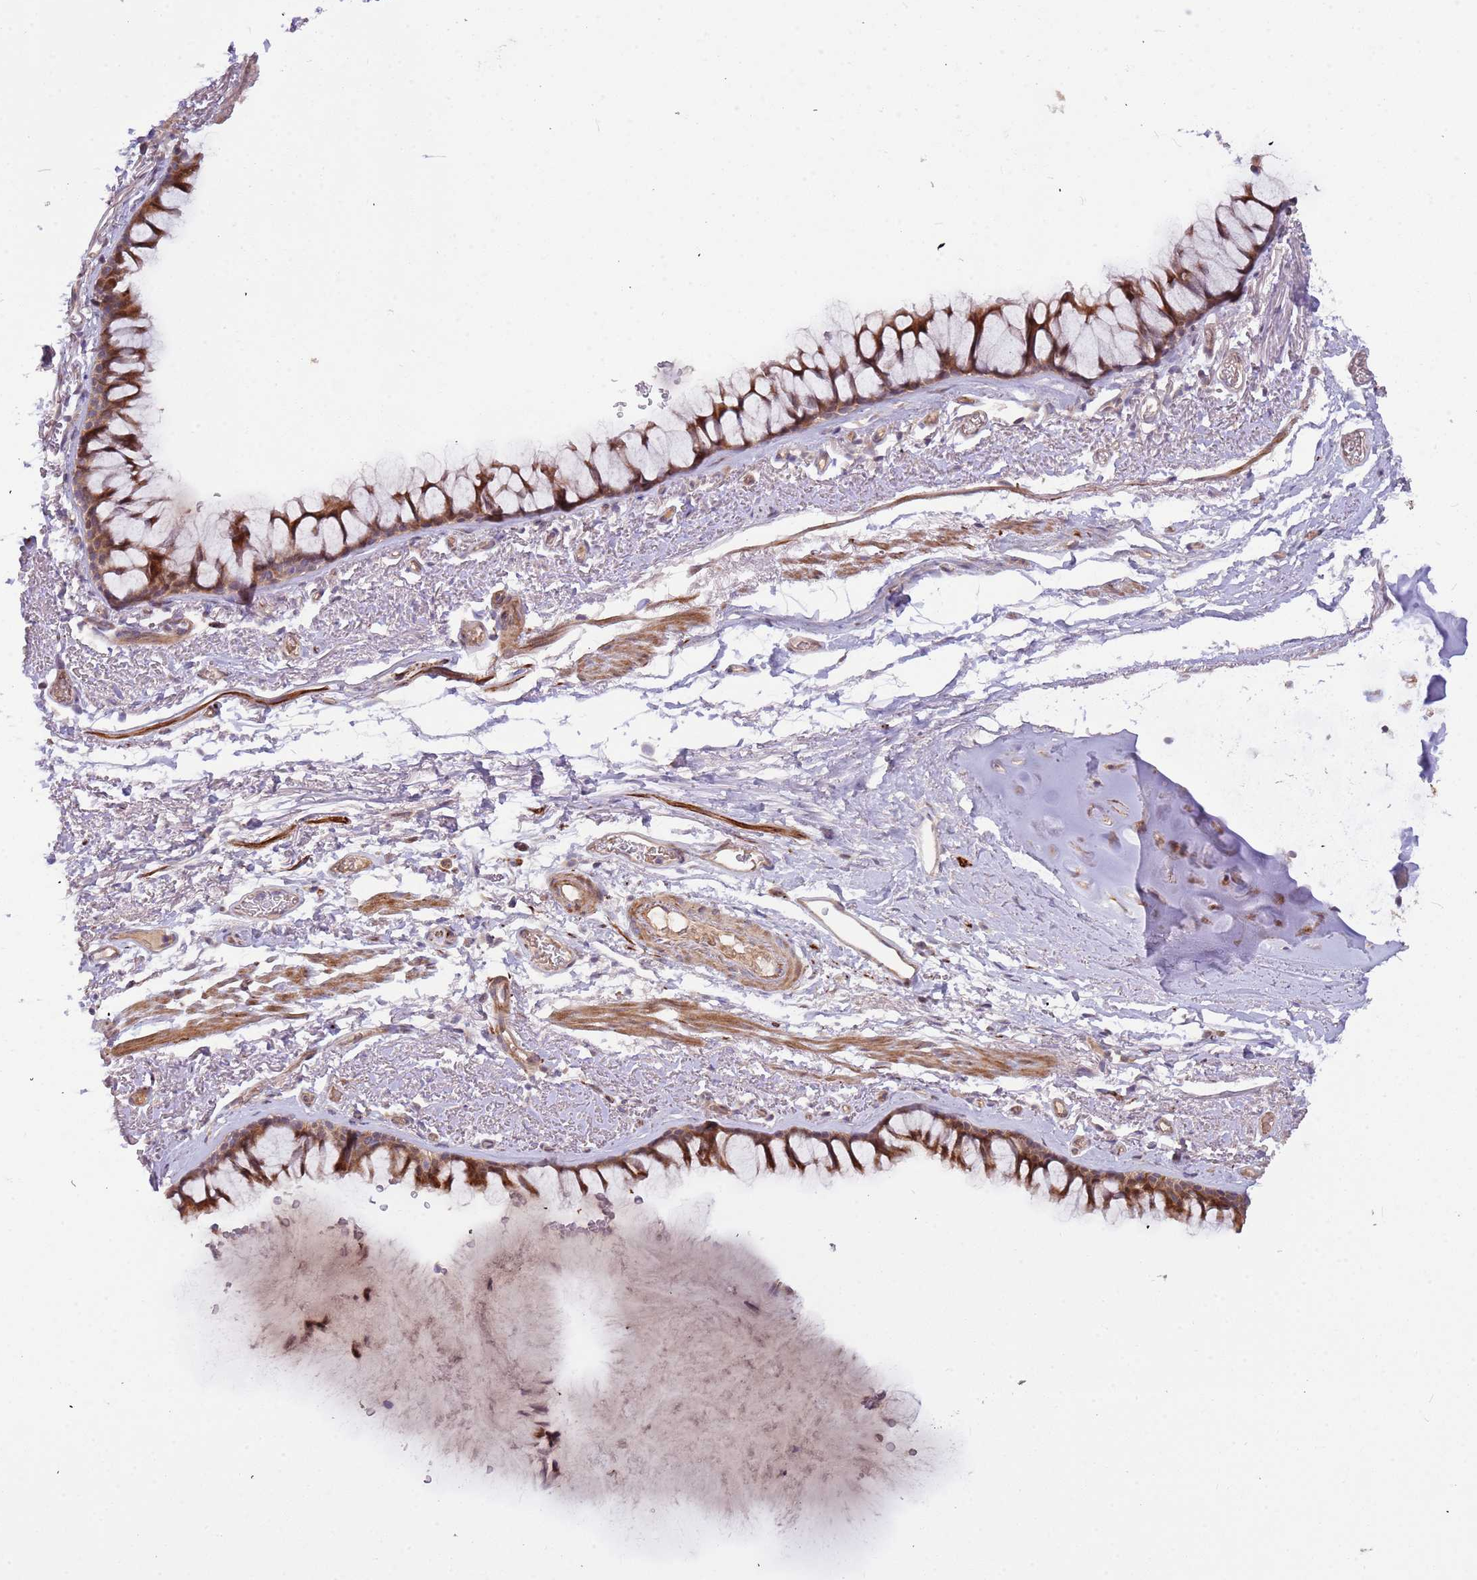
{"staining": {"intensity": "moderate", "quantity": ">75%", "location": "cytoplasmic/membranous,nuclear"}, "tissue": "bronchus", "cell_type": "Respiratory epithelial cells", "image_type": "normal", "snomed": [{"axis": "morphology", "description": "Normal tissue, NOS"}, {"axis": "topography", "description": "Bronchus"}], "caption": "This histopathology image reveals immunohistochemistry (IHC) staining of benign bronchus, with medium moderate cytoplasmic/membranous,nuclear positivity in about >75% of respiratory epithelial cells.", "gene": "TRAPPC6B", "patient": {"sex": "male", "age": 65}}